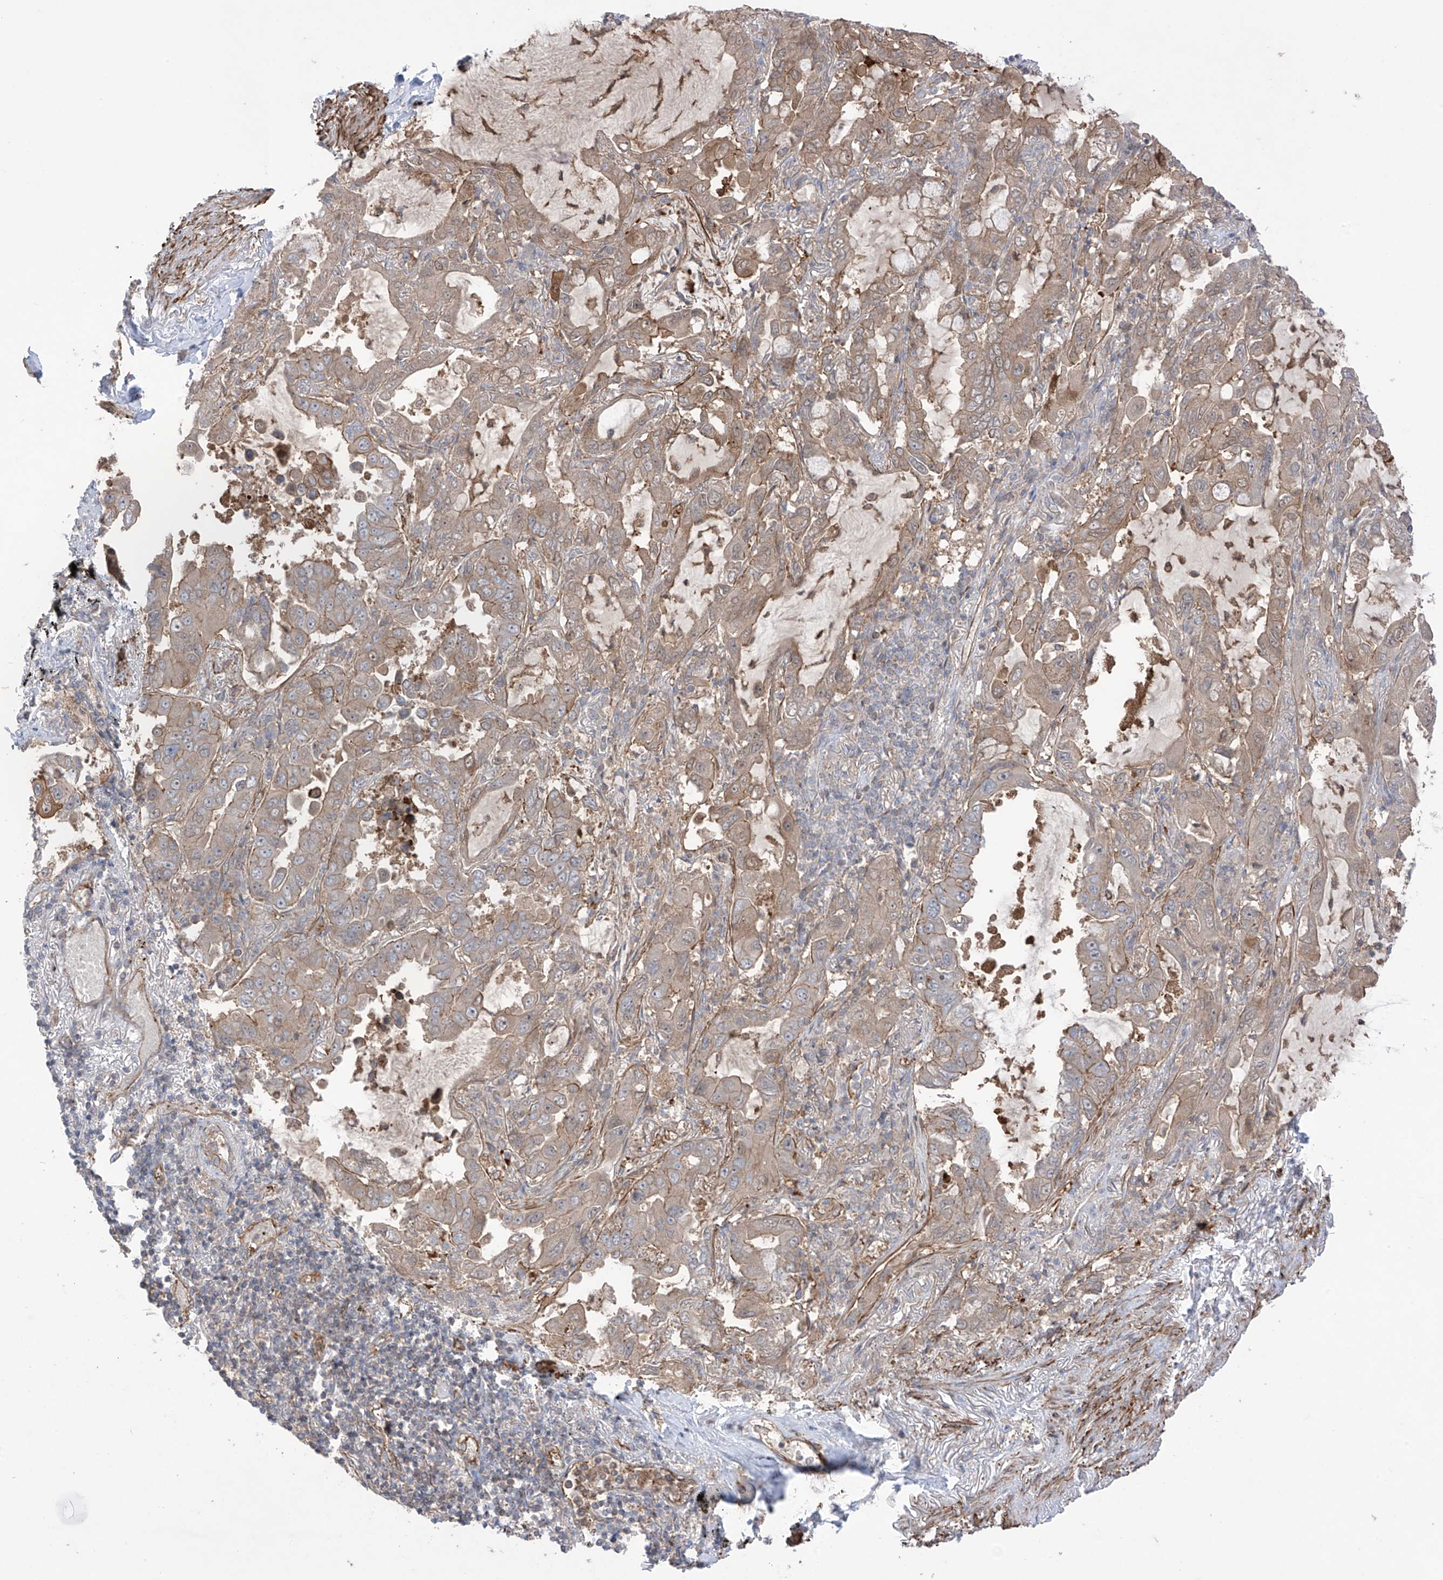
{"staining": {"intensity": "weak", "quantity": ">75%", "location": "cytoplasmic/membranous"}, "tissue": "lung cancer", "cell_type": "Tumor cells", "image_type": "cancer", "snomed": [{"axis": "morphology", "description": "Adenocarcinoma, NOS"}, {"axis": "topography", "description": "Lung"}], "caption": "Protein expression analysis of lung cancer shows weak cytoplasmic/membranous expression in approximately >75% of tumor cells.", "gene": "TRMU", "patient": {"sex": "male", "age": 64}}